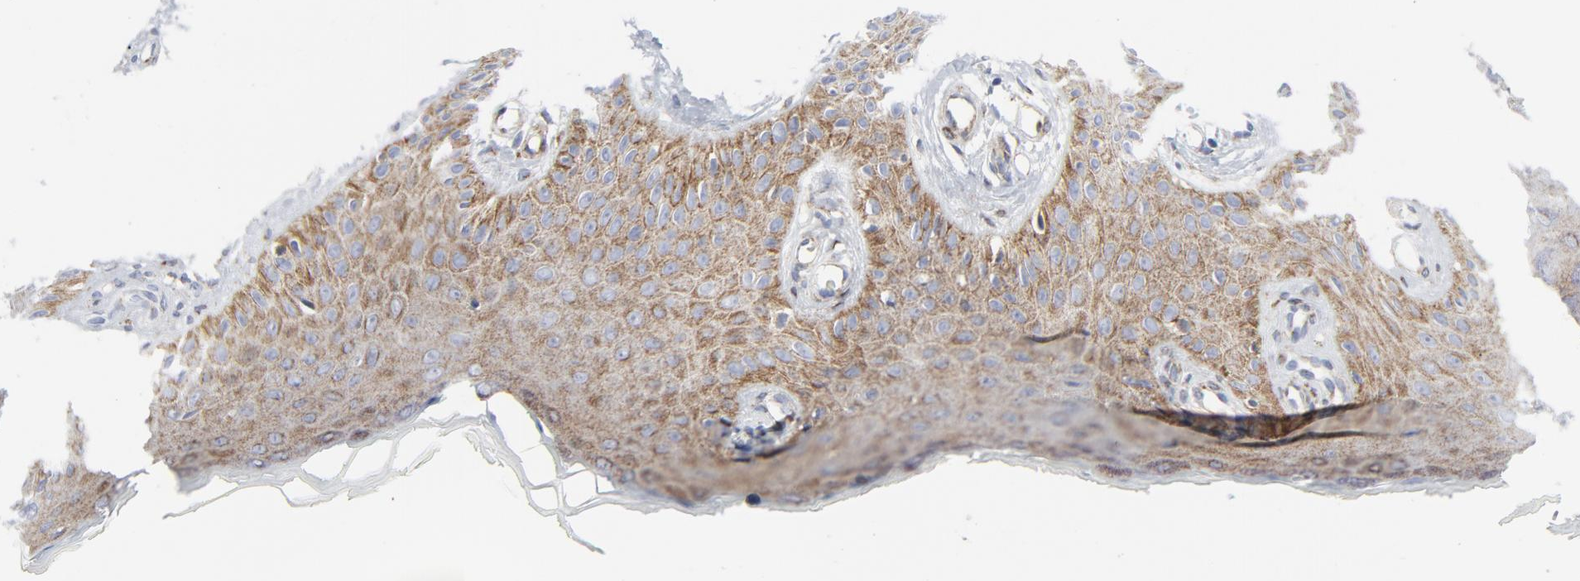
{"staining": {"intensity": "weak", "quantity": "<25%", "location": "cytoplasmic/membranous"}, "tissue": "skin cancer", "cell_type": "Tumor cells", "image_type": "cancer", "snomed": [{"axis": "morphology", "description": "Squamous cell carcinoma, NOS"}, {"axis": "topography", "description": "Skin"}], "caption": "A high-resolution histopathology image shows immunohistochemistry staining of squamous cell carcinoma (skin), which reveals no significant positivity in tumor cells.", "gene": "TUBB1", "patient": {"sex": "female", "age": 40}}